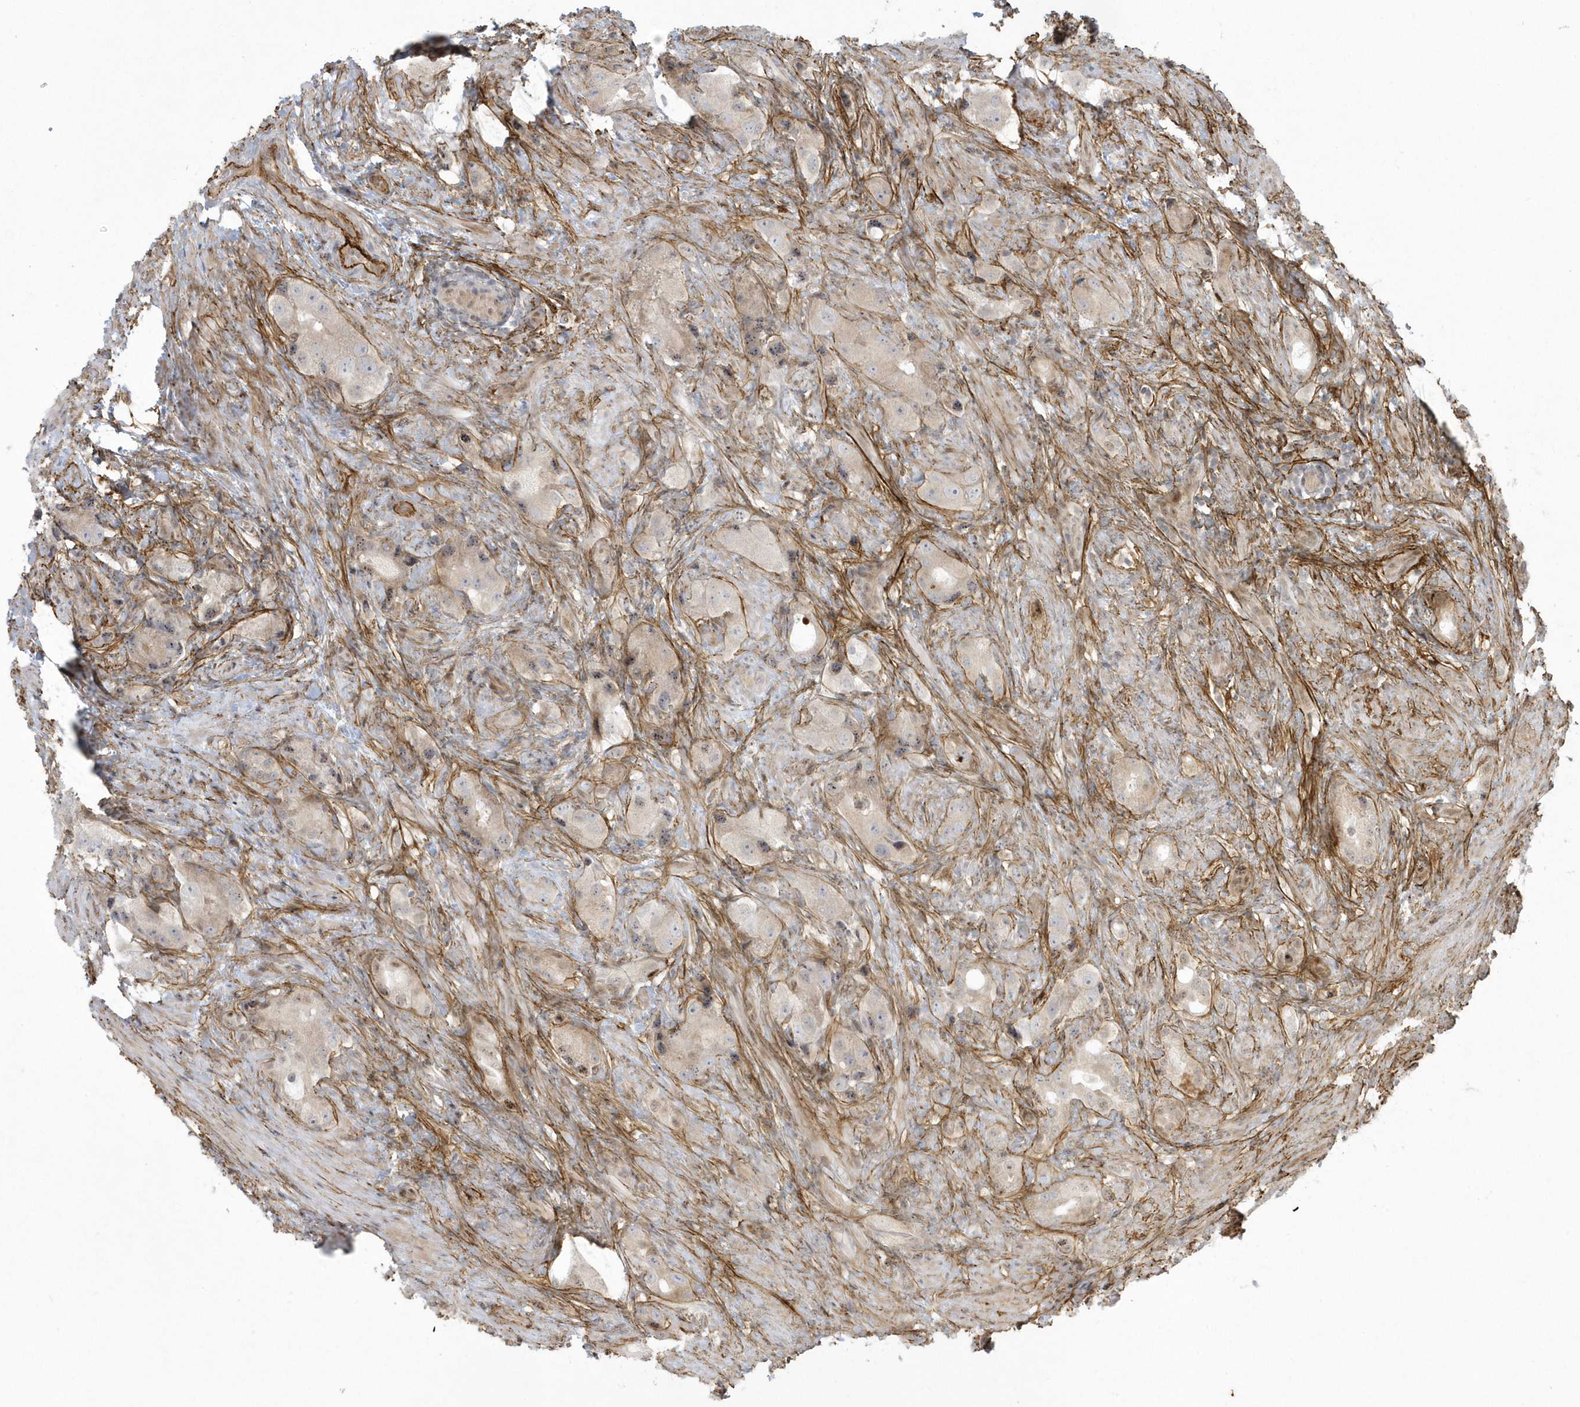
{"staining": {"intensity": "weak", "quantity": "<25%", "location": "cytoplasmic/membranous,nuclear"}, "tissue": "prostate cancer", "cell_type": "Tumor cells", "image_type": "cancer", "snomed": [{"axis": "morphology", "description": "Adenocarcinoma, Low grade"}, {"axis": "topography", "description": "Prostate"}], "caption": "IHC histopathology image of neoplastic tissue: prostate cancer stained with DAB displays no significant protein positivity in tumor cells.", "gene": "MASP2", "patient": {"sex": "male", "age": 71}}